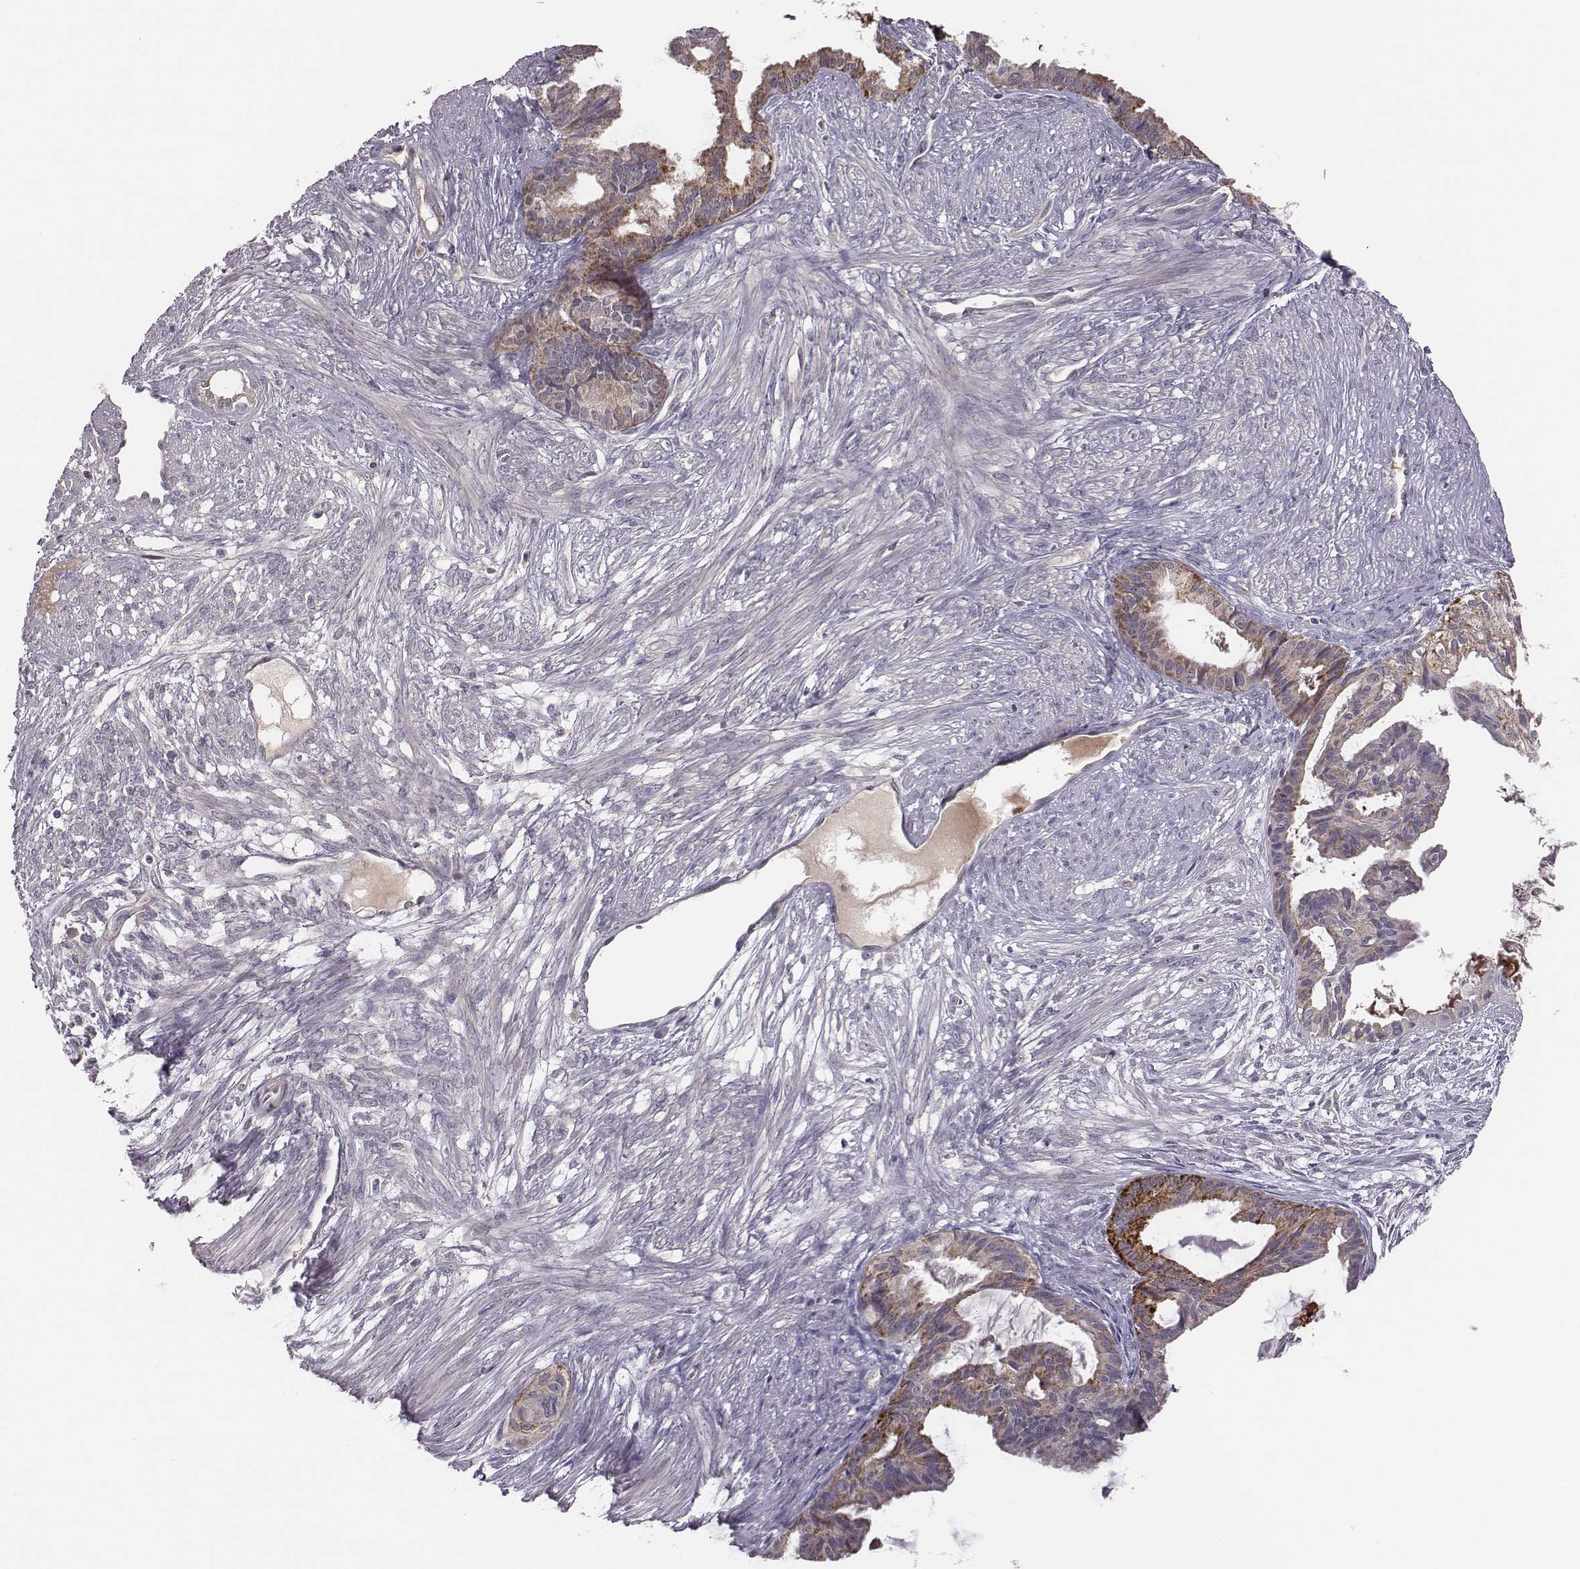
{"staining": {"intensity": "moderate", "quantity": "25%-75%", "location": "cytoplasmic/membranous"}, "tissue": "endometrial cancer", "cell_type": "Tumor cells", "image_type": "cancer", "snomed": [{"axis": "morphology", "description": "Adenocarcinoma, NOS"}, {"axis": "topography", "description": "Endometrium"}], "caption": "Moderate cytoplasmic/membranous positivity for a protein is identified in about 25%-75% of tumor cells of endometrial adenocarcinoma using immunohistochemistry (IHC).", "gene": "KMO", "patient": {"sex": "female", "age": 86}}